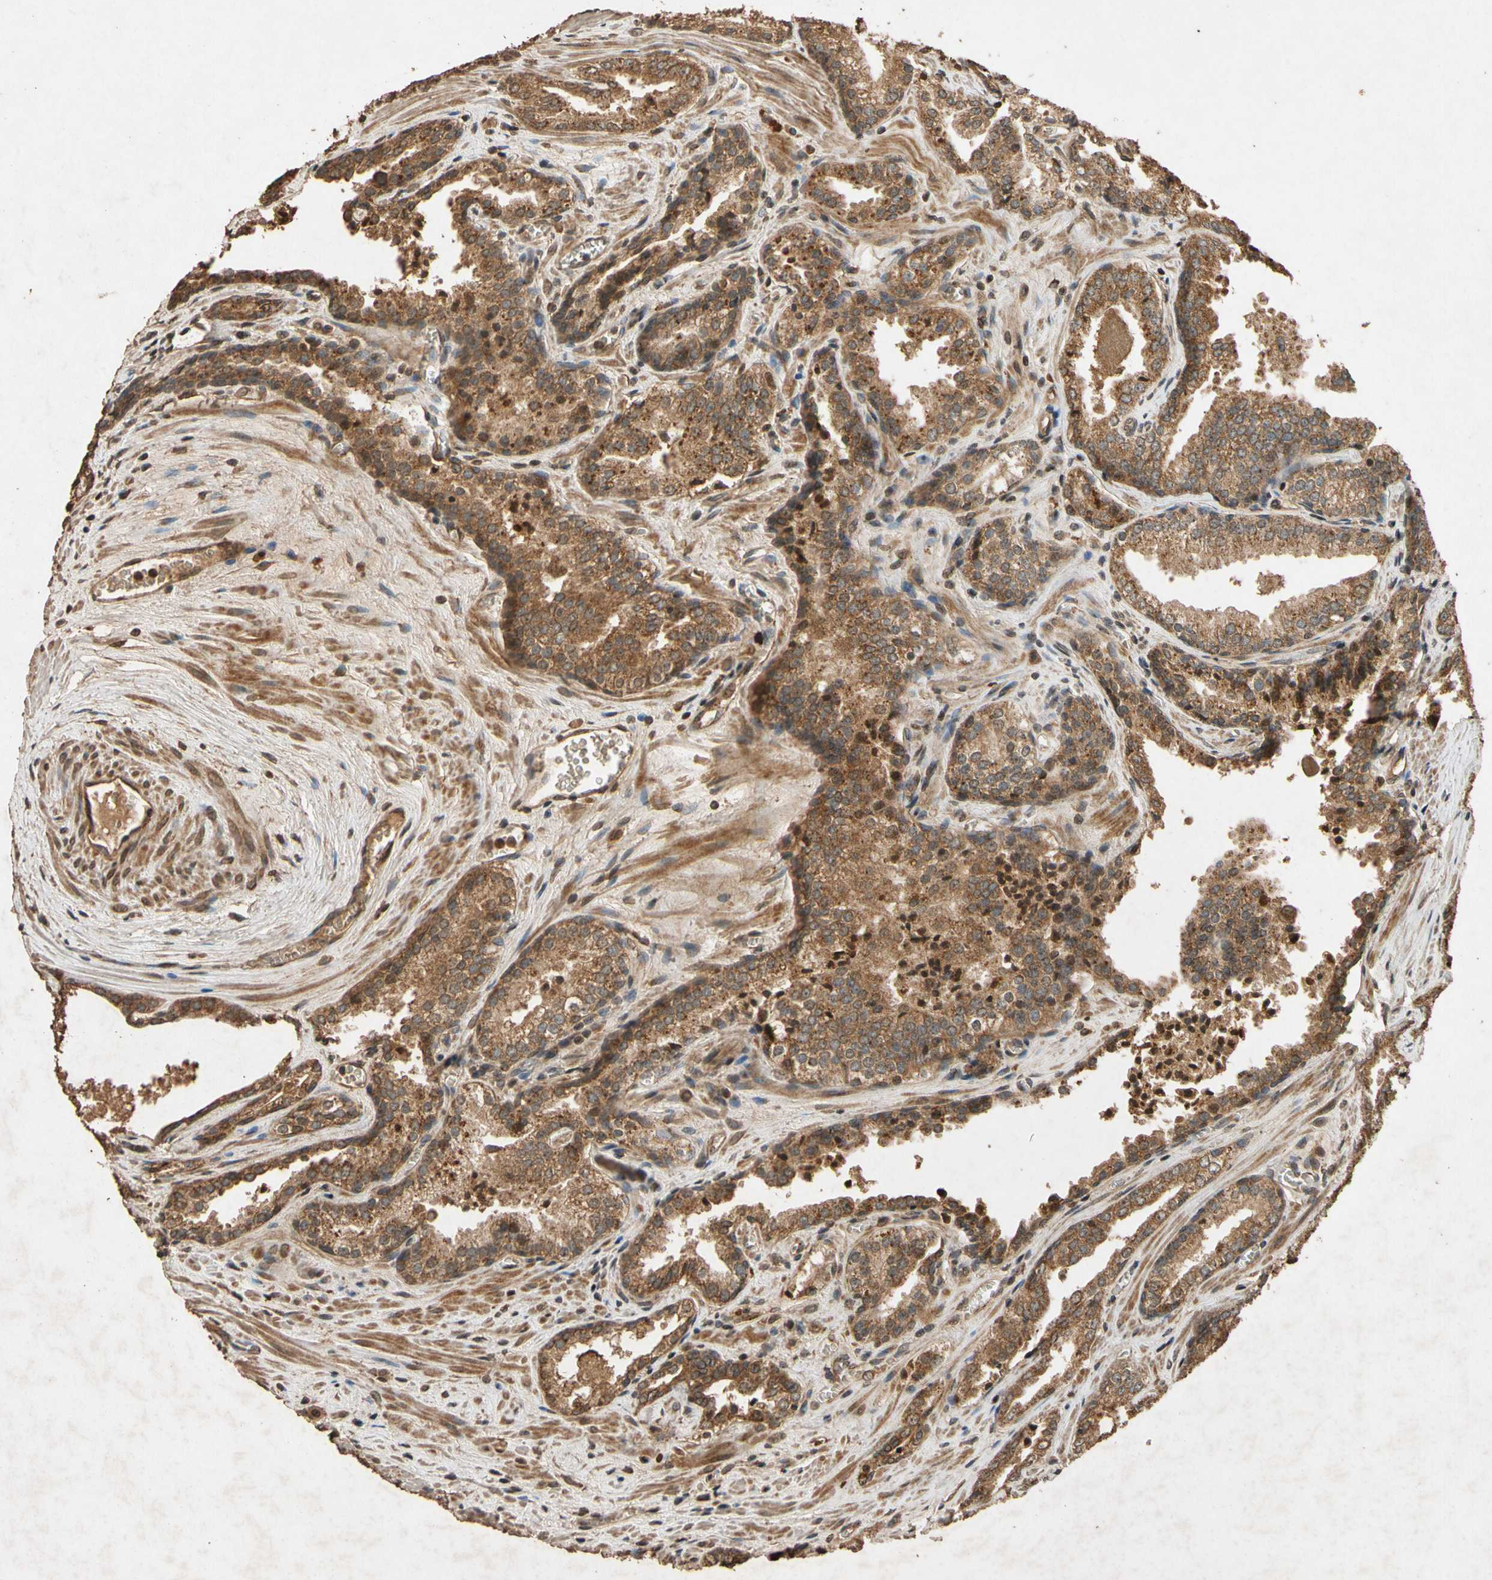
{"staining": {"intensity": "strong", "quantity": ">75%", "location": "cytoplasmic/membranous"}, "tissue": "prostate cancer", "cell_type": "Tumor cells", "image_type": "cancer", "snomed": [{"axis": "morphology", "description": "Adenocarcinoma, Low grade"}, {"axis": "topography", "description": "Prostate"}], "caption": "An image of human low-grade adenocarcinoma (prostate) stained for a protein demonstrates strong cytoplasmic/membranous brown staining in tumor cells.", "gene": "TXN2", "patient": {"sex": "male", "age": 60}}